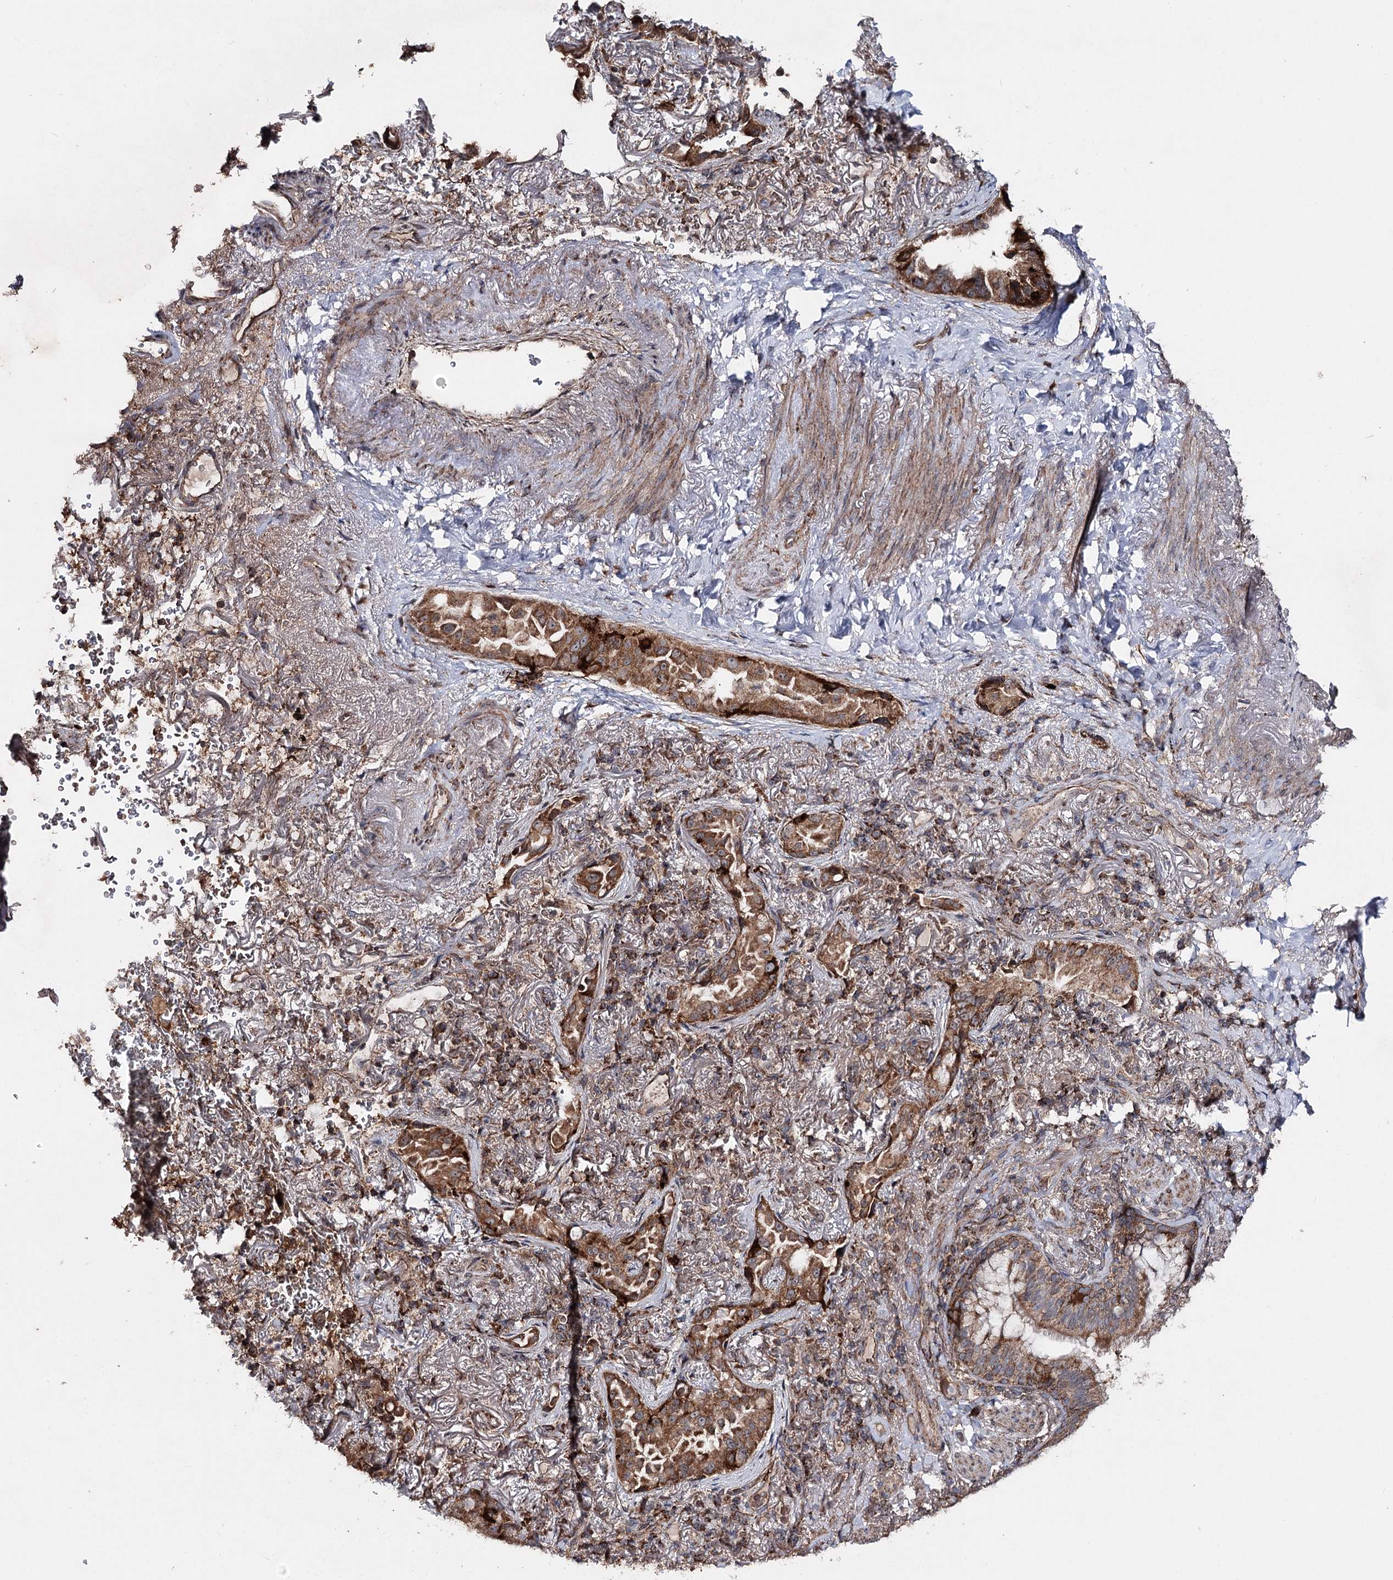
{"staining": {"intensity": "moderate", "quantity": ">75%", "location": "cytoplasmic/membranous"}, "tissue": "lung cancer", "cell_type": "Tumor cells", "image_type": "cancer", "snomed": [{"axis": "morphology", "description": "Adenocarcinoma, NOS"}, {"axis": "topography", "description": "Lung"}], "caption": "IHC staining of lung cancer (adenocarcinoma), which reveals medium levels of moderate cytoplasmic/membranous positivity in about >75% of tumor cells indicating moderate cytoplasmic/membranous protein expression. The staining was performed using DAB (brown) for protein detection and nuclei were counterstained in hematoxylin (blue).", "gene": "MINDY3", "patient": {"sex": "female", "age": 69}}